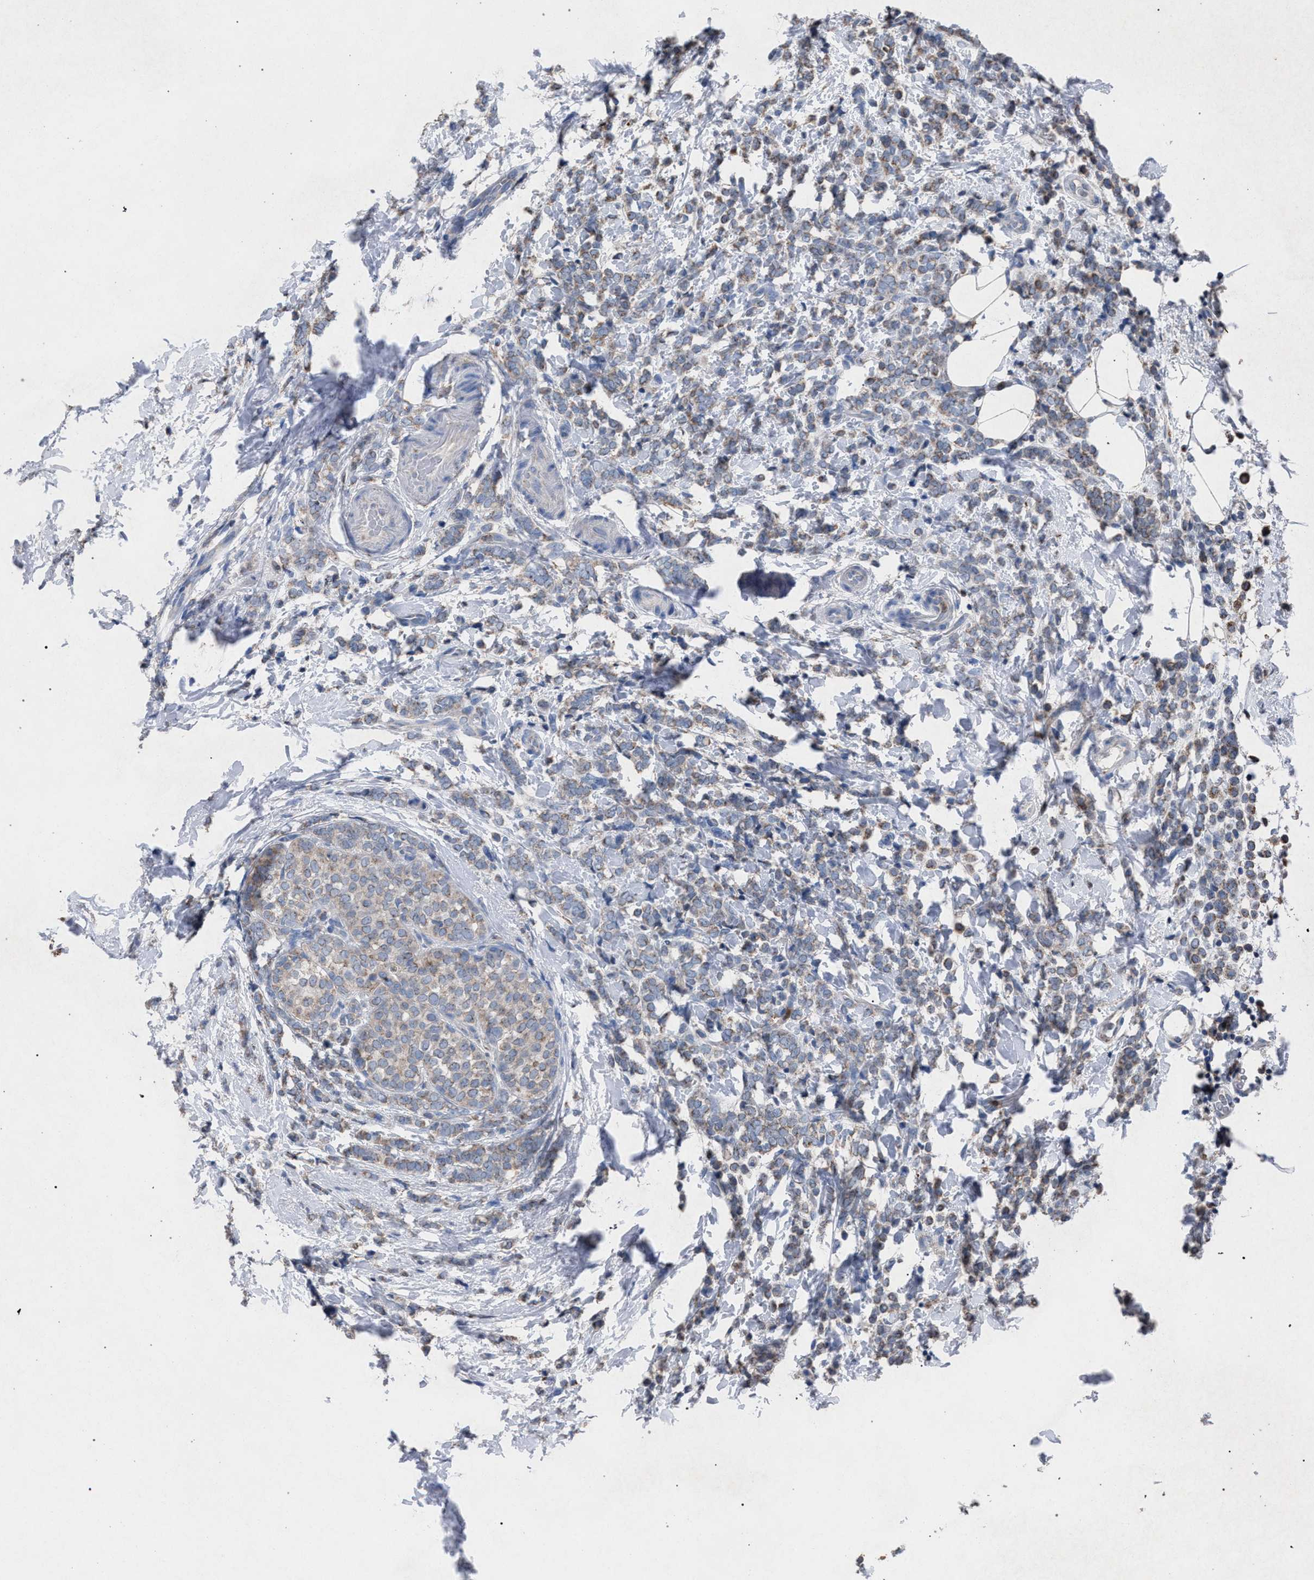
{"staining": {"intensity": "weak", "quantity": ">75%", "location": "cytoplasmic/membranous"}, "tissue": "breast cancer", "cell_type": "Tumor cells", "image_type": "cancer", "snomed": [{"axis": "morphology", "description": "Lobular carcinoma"}, {"axis": "topography", "description": "Breast"}], "caption": "Protein expression analysis of human breast cancer reveals weak cytoplasmic/membranous staining in approximately >75% of tumor cells.", "gene": "HSD17B4", "patient": {"sex": "female", "age": 50}}